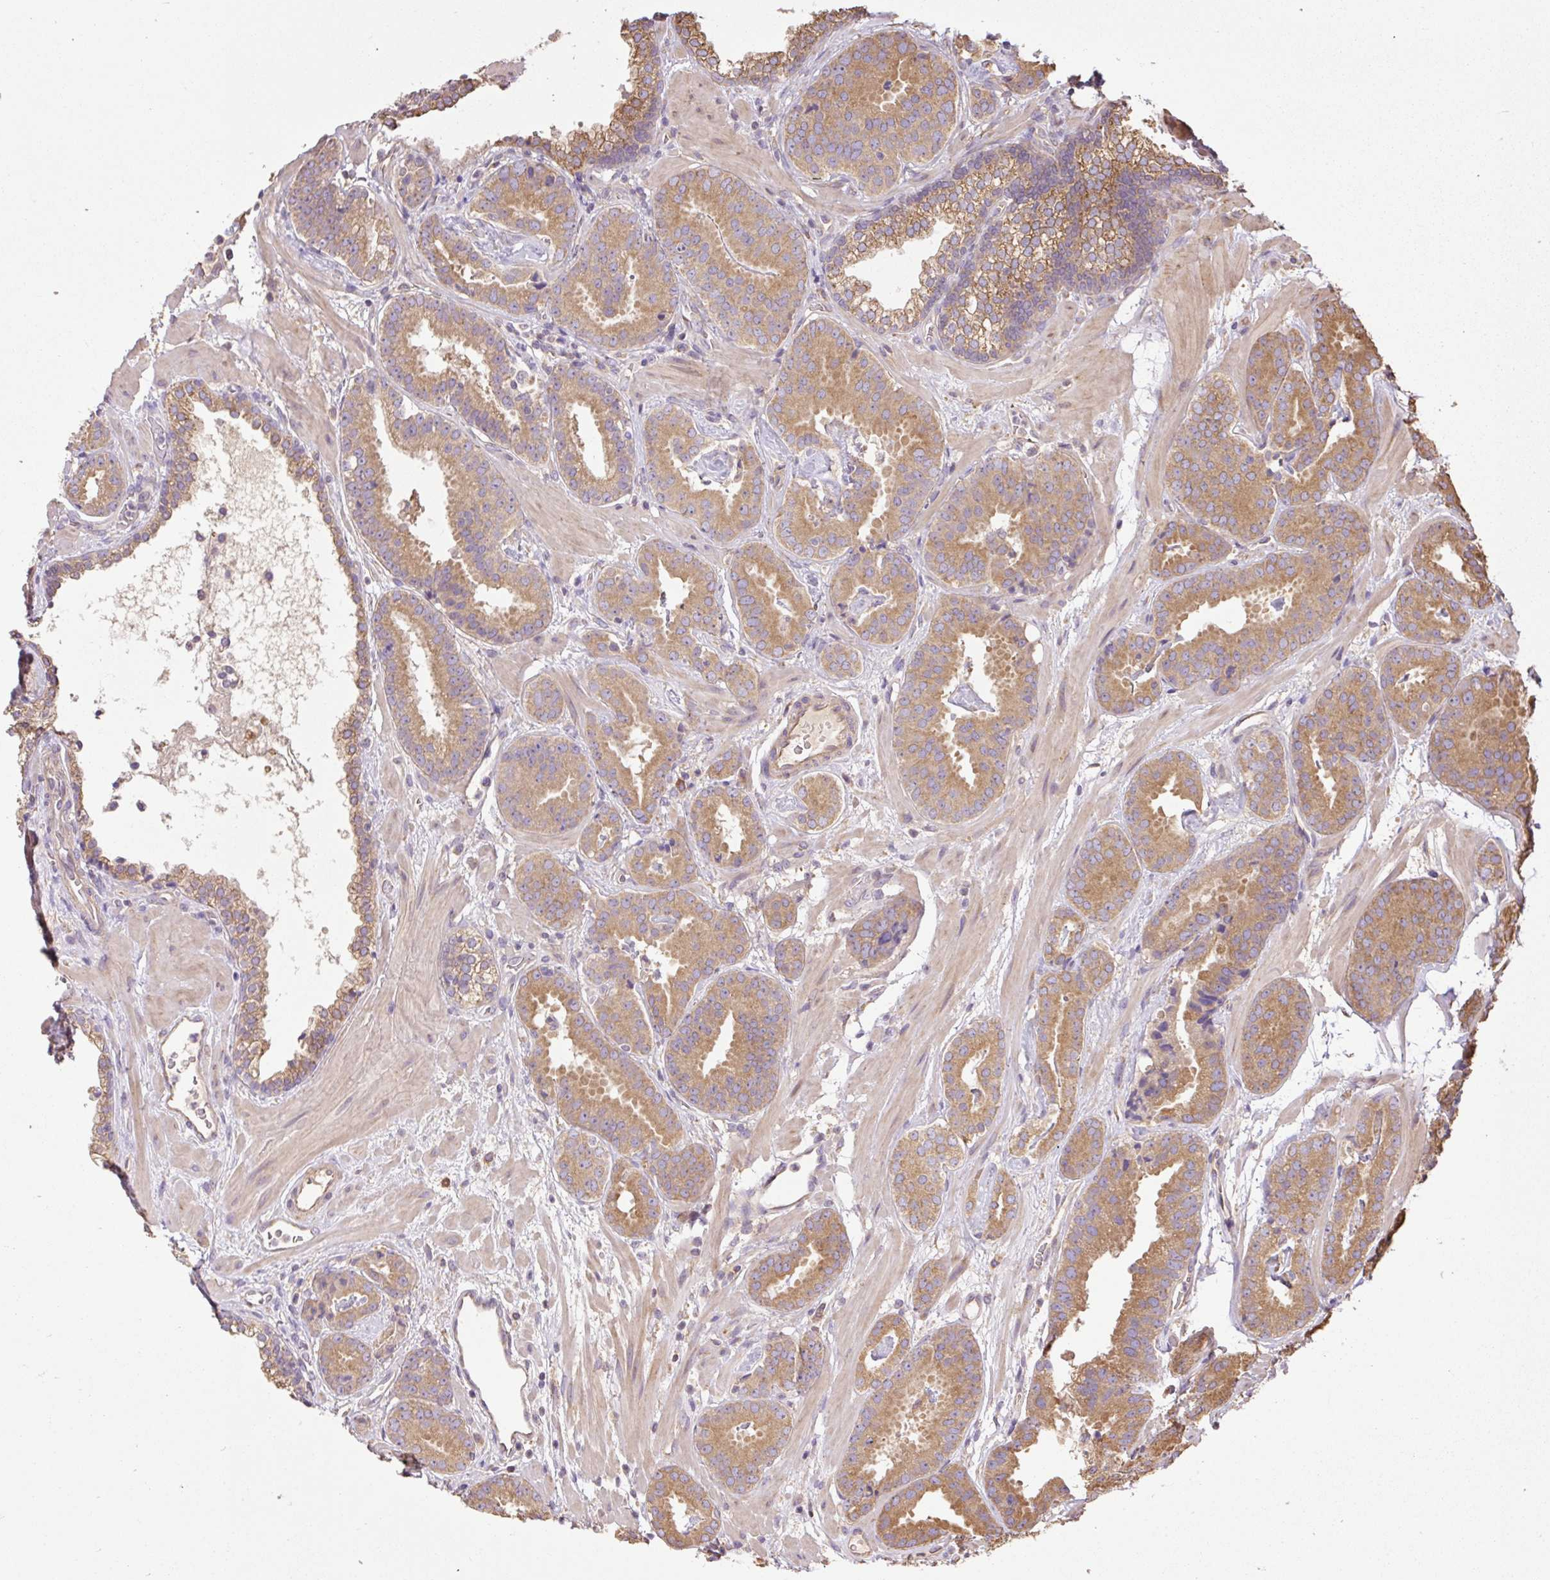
{"staining": {"intensity": "moderate", "quantity": ">75%", "location": "cytoplasmic/membranous"}, "tissue": "prostate cancer", "cell_type": "Tumor cells", "image_type": "cancer", "snomed": [{"axis": "morphology", "description": "Adenocarcinoma, Low grade"}, {"axis": "topography", "description": "Prostate"}], "caption": "Tumor cells reveal moderate cytoplasmic/membranous expression in about >75% of cells in adenocarcinoma (low-grade) (prostate).", "gene": "DESI1", "patient": {"sex": "male", "age": 62}}